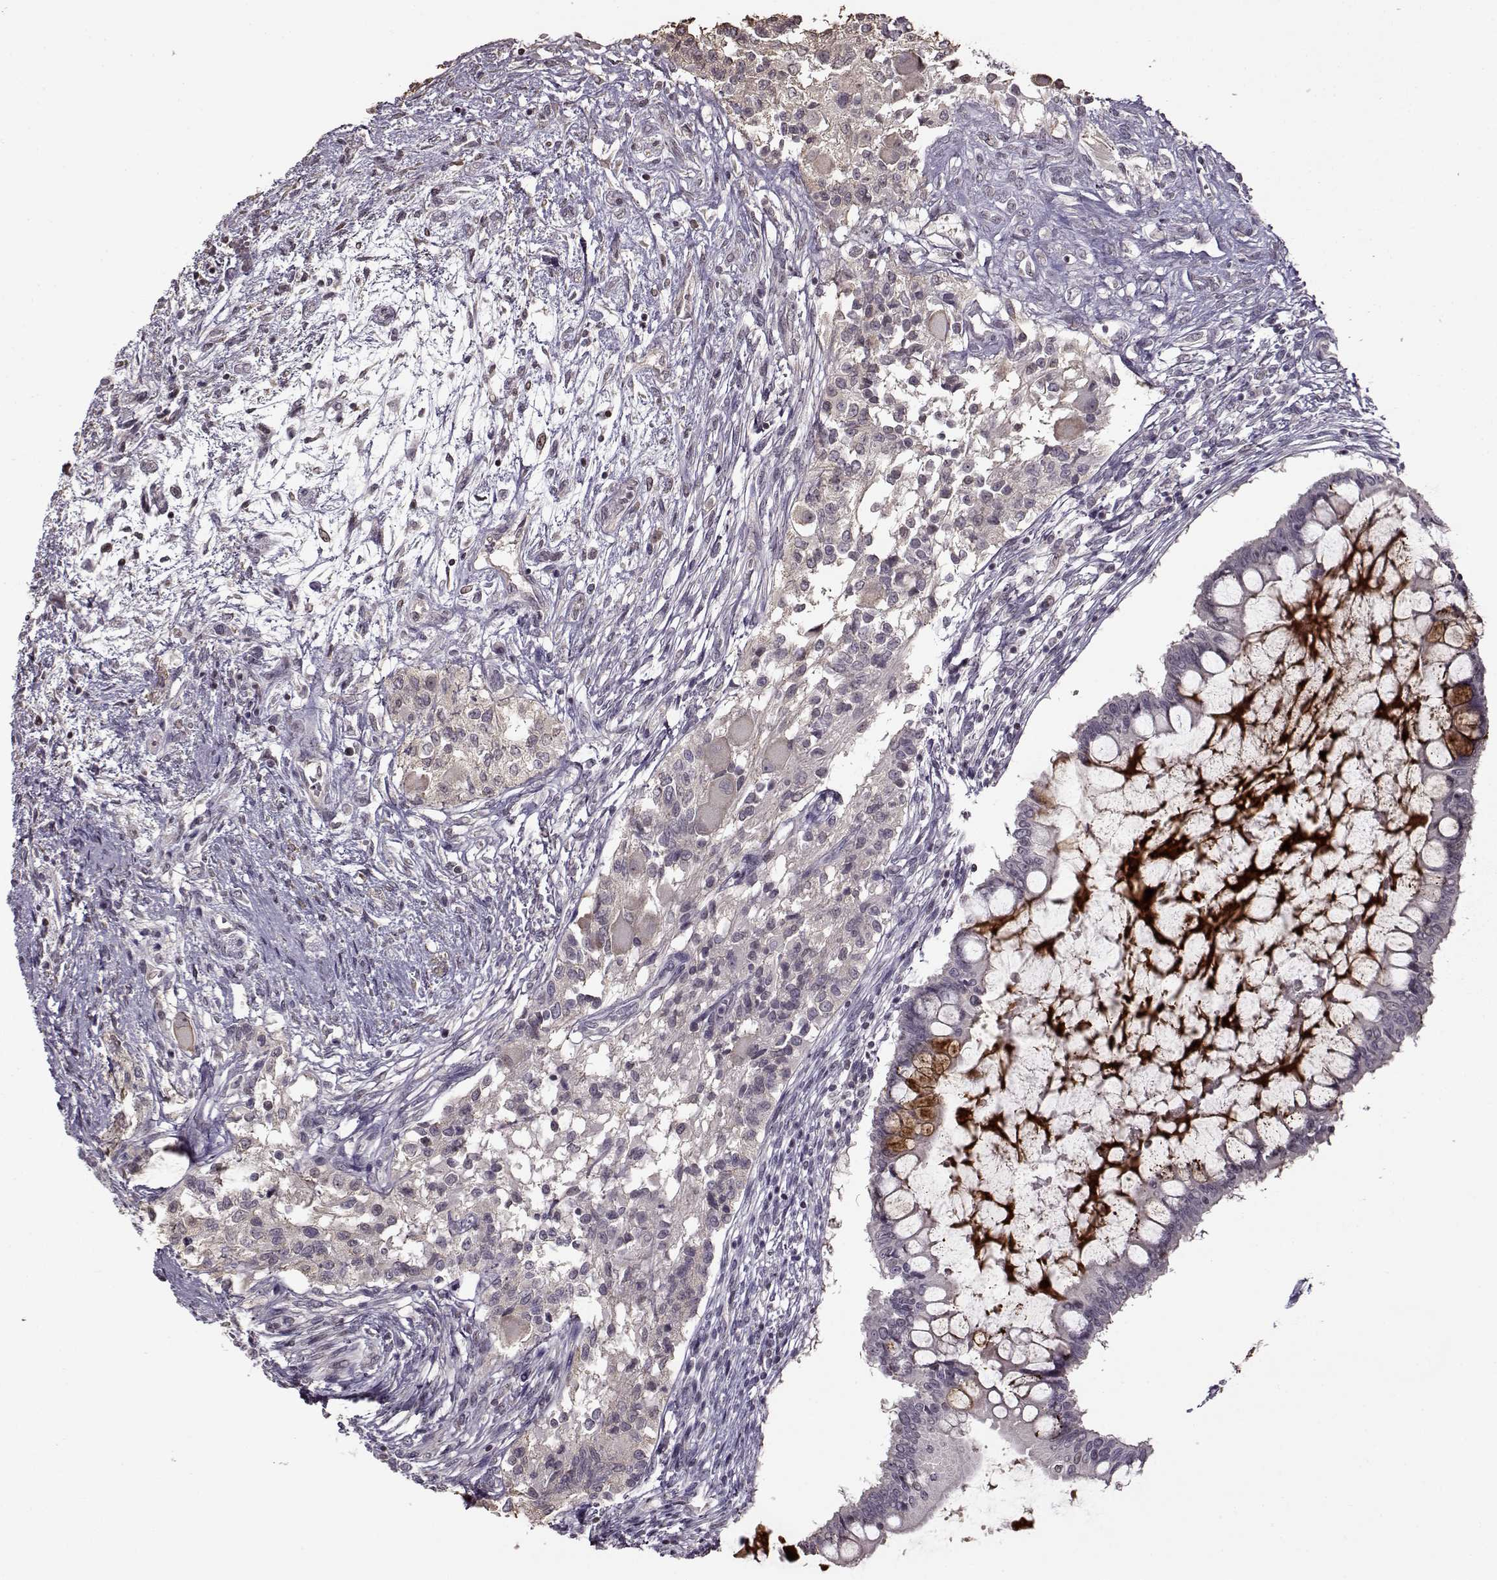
{"staining": {"intensity": "moderate", "quantity": "<25%", "location": "cytoplasmic/membranous"}, "tissue": "testis cancer", "cell_type": "Tumor cells", "image_type": "cancer", "snomed": [{"axis": "morphology", "description": "Carcinoma, Embryonal, NOS"}, {"axis": "topography", "description": "Testis"}], "caption": "This is a histology image of IHC staining of embryonal carcinoma (testis), which shows moderate expression in the cytoplasmic/membranous of tumor cells.", "gene": "FSHB", "patient": {"sex": "male", "age": 37}}